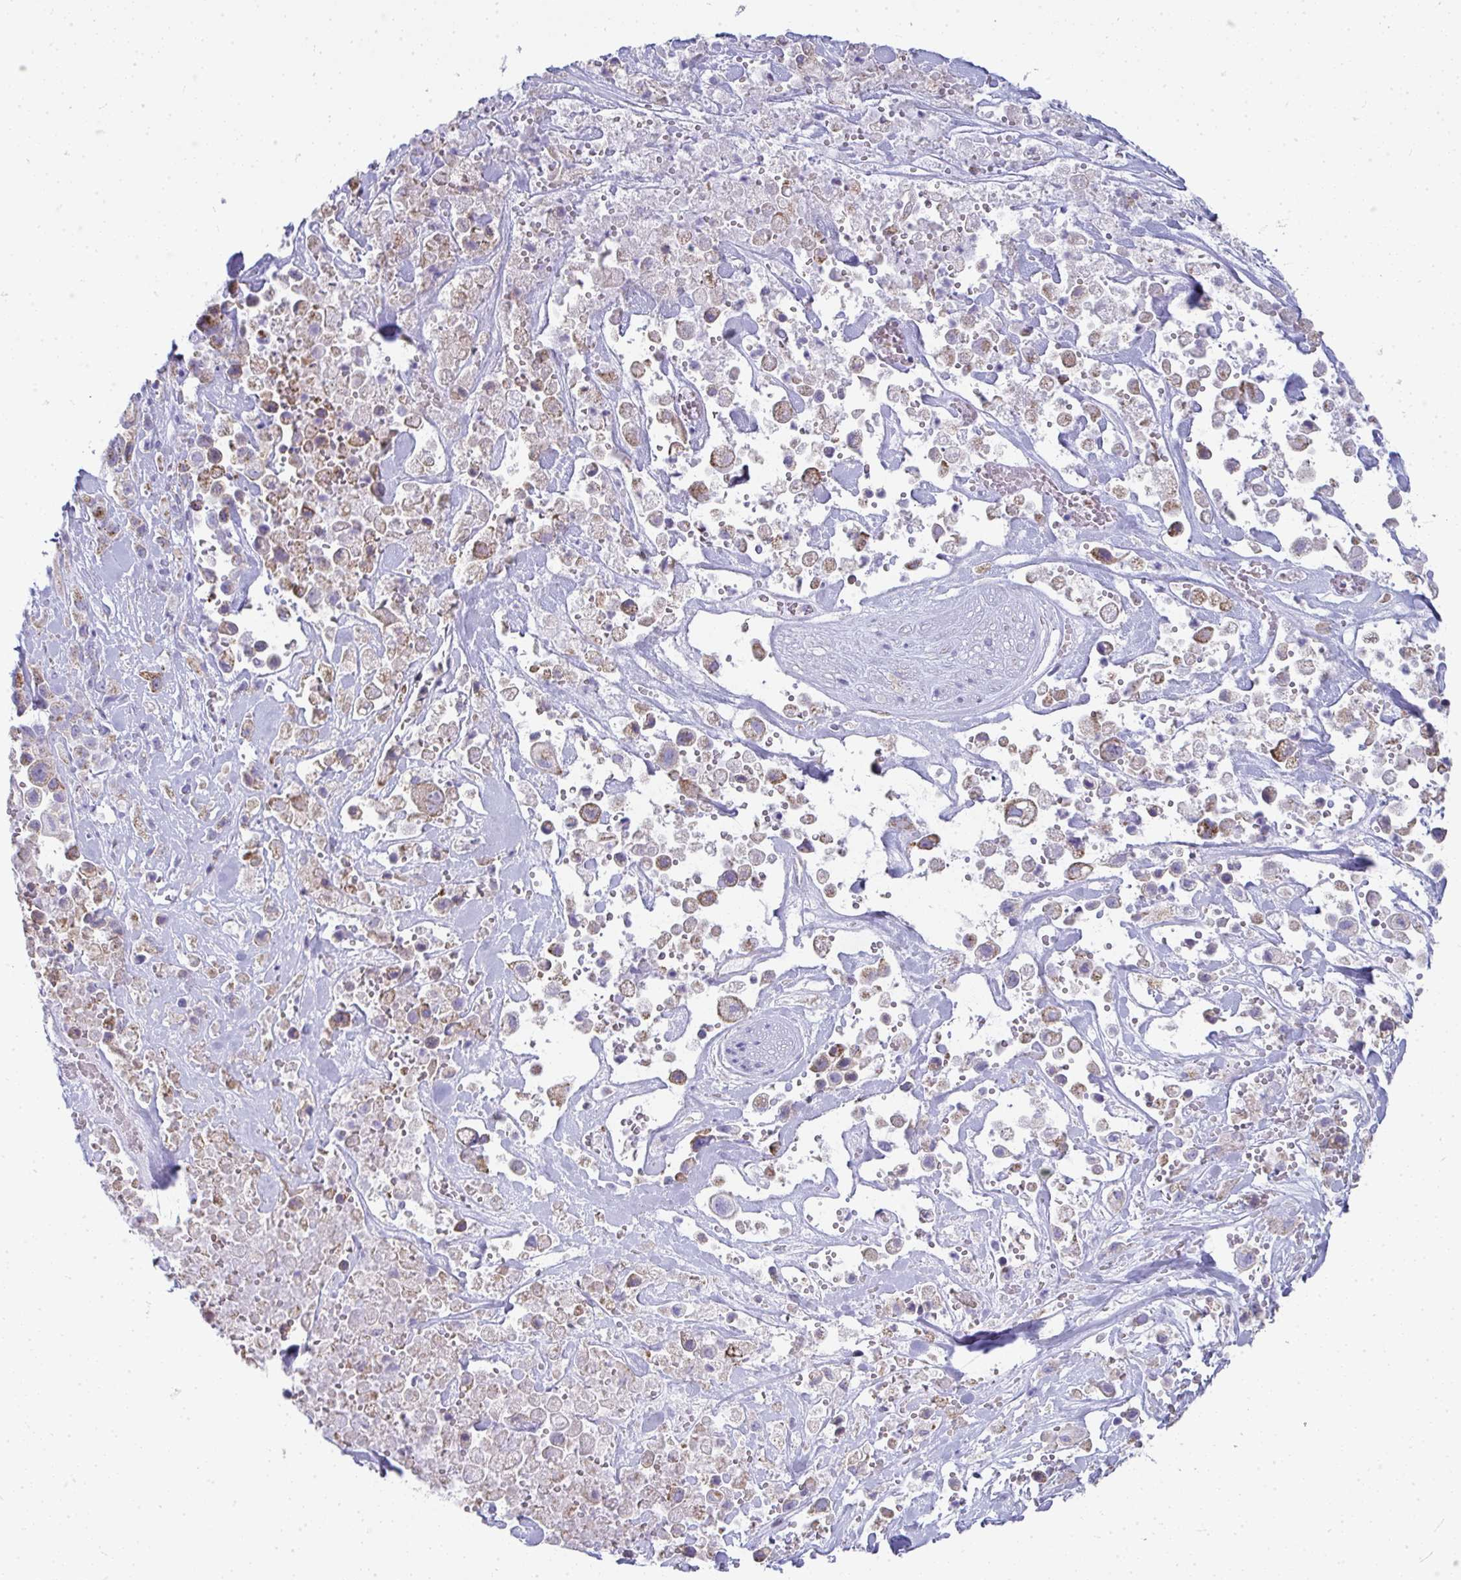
{"staining": {"intensity": "moderate", "quantity": ">75%", "location": "cytoplasmic/membranous"}, "tissue": "pancreatic cancer", "cell_type": "Tumor cells", "image_type": "cancer", "snomed": [{"axis": "morphology", "description": "Adenocarcinoma, NOS"}, {"axis": "topography", "description": "Pancreas"}], "caption": "About >75% of tumor cells in adenocarcinoma (pancreatic) demonstrate moderate cytoplasmic/membranous protein expression as visualized by brown immunohistochemical staining.", "gene": "SLC6A1", "patient": {"sex": "male", "age": 44}}